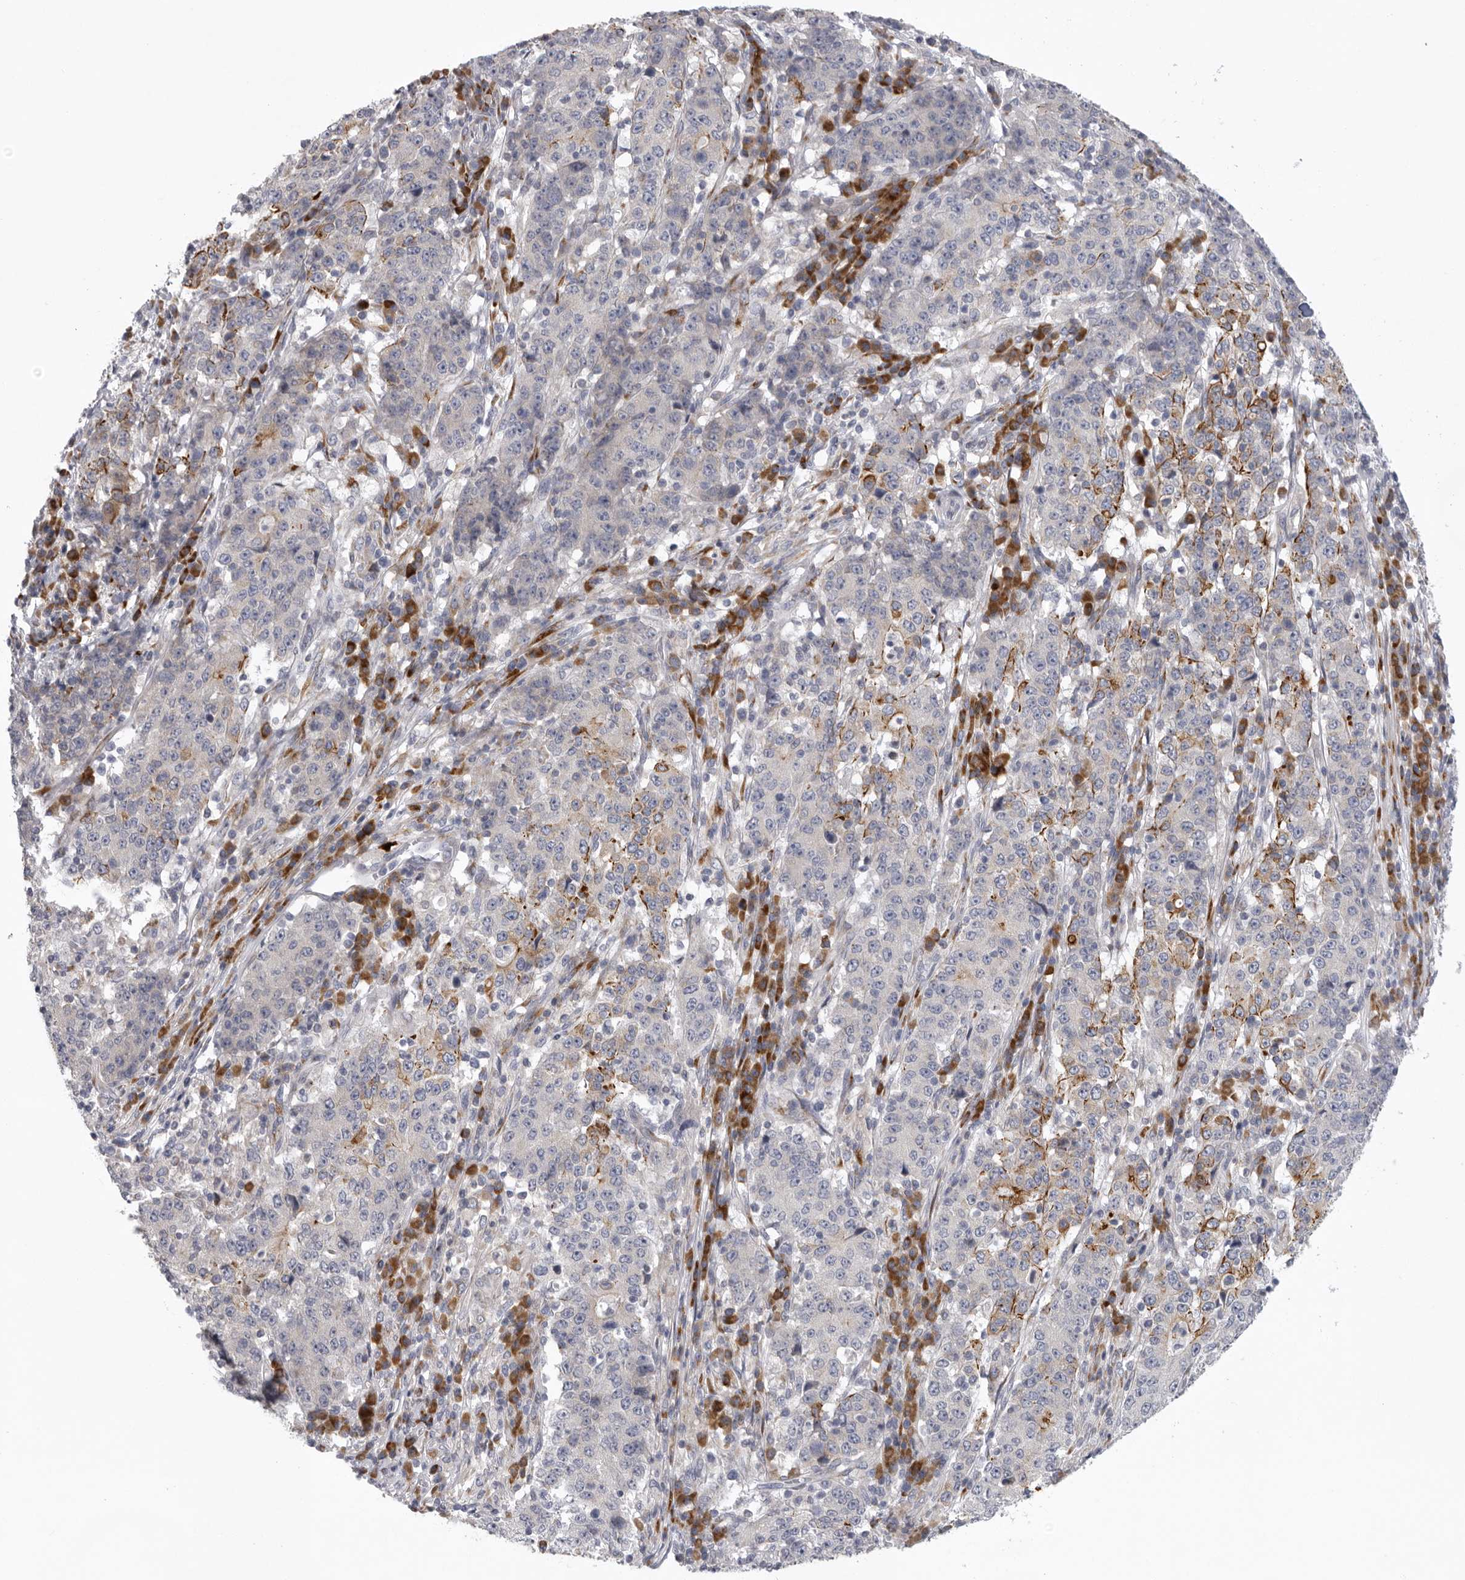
{"staining": {"intensity": "moderate", "quantity": "25%-75%", "location": "cytoplasmic/membranous"}, "tissue": "stomach cancer", "cell_type": "Tumor cells", "image_type": "cancer", "snomed": [{"axis": "morphology", "description": "Adenocarcinoma, NOS"}, {"axis": "topography", "description": "Stomach"}], "caption": "Stomach adenocarcinoma was stained to show a protein in brown. There is medium levels of moderate cytoplasmic/membranous positivity in about 25%-75% of tumor cells.", "gene": "USP24", "patient": {"sex": "male", "age": 59}}